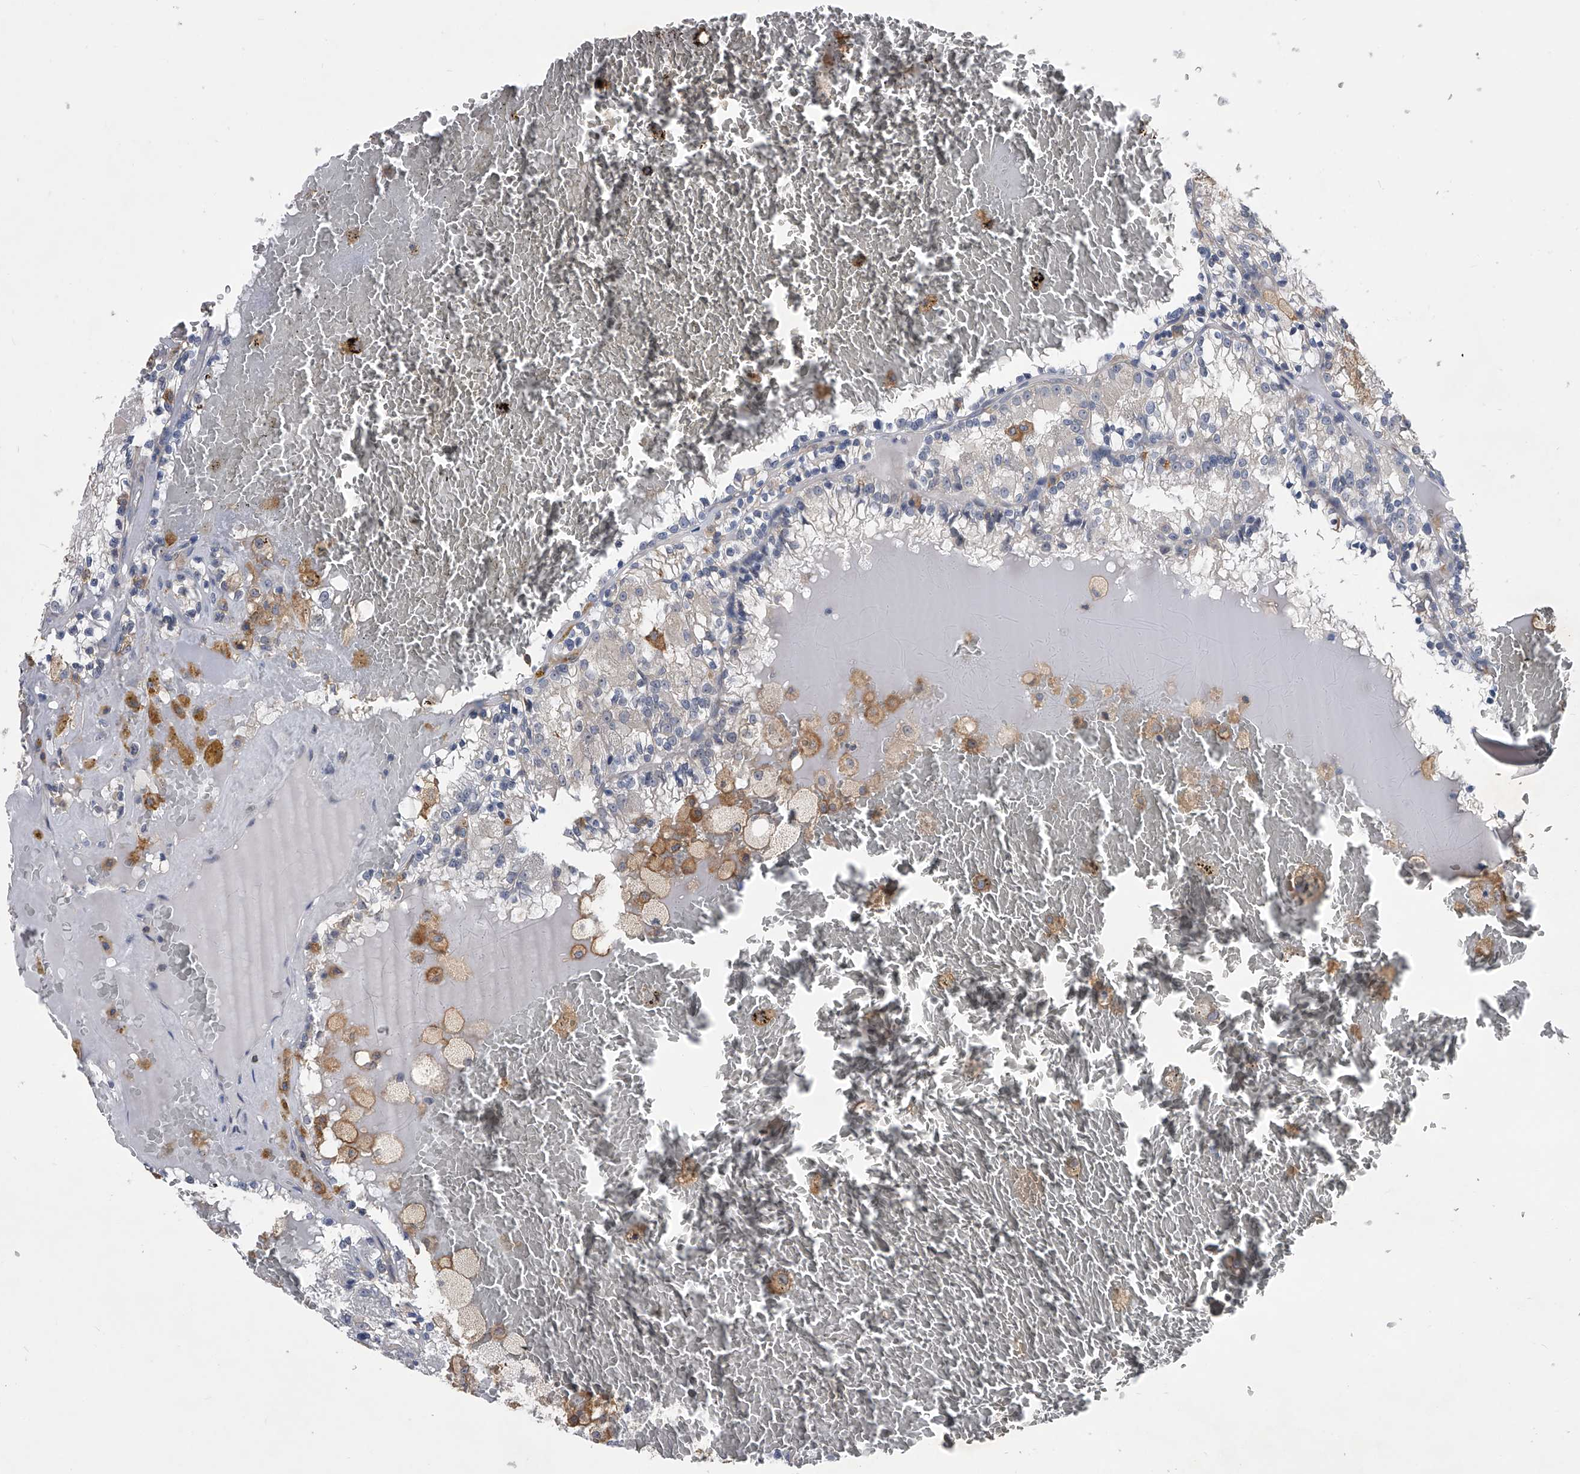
{"staining": {"intensity": "negative", "quantity": "none", "location": "none"}, "tissue": "renal cancer", "cell_type": "Tumor cells", "image_type": "cancer", "snomed": [{"axis": "morphology", "description": "Adenocarcinoma, NOS"}, {"axis": "topography", "description": "Kidney"}], "caption": "Tumor cells are negative for protein expression in human adenocarcinoma (renal).", "gene": "MAP4K3", "patient": {"sex": "female", "age": 56}}